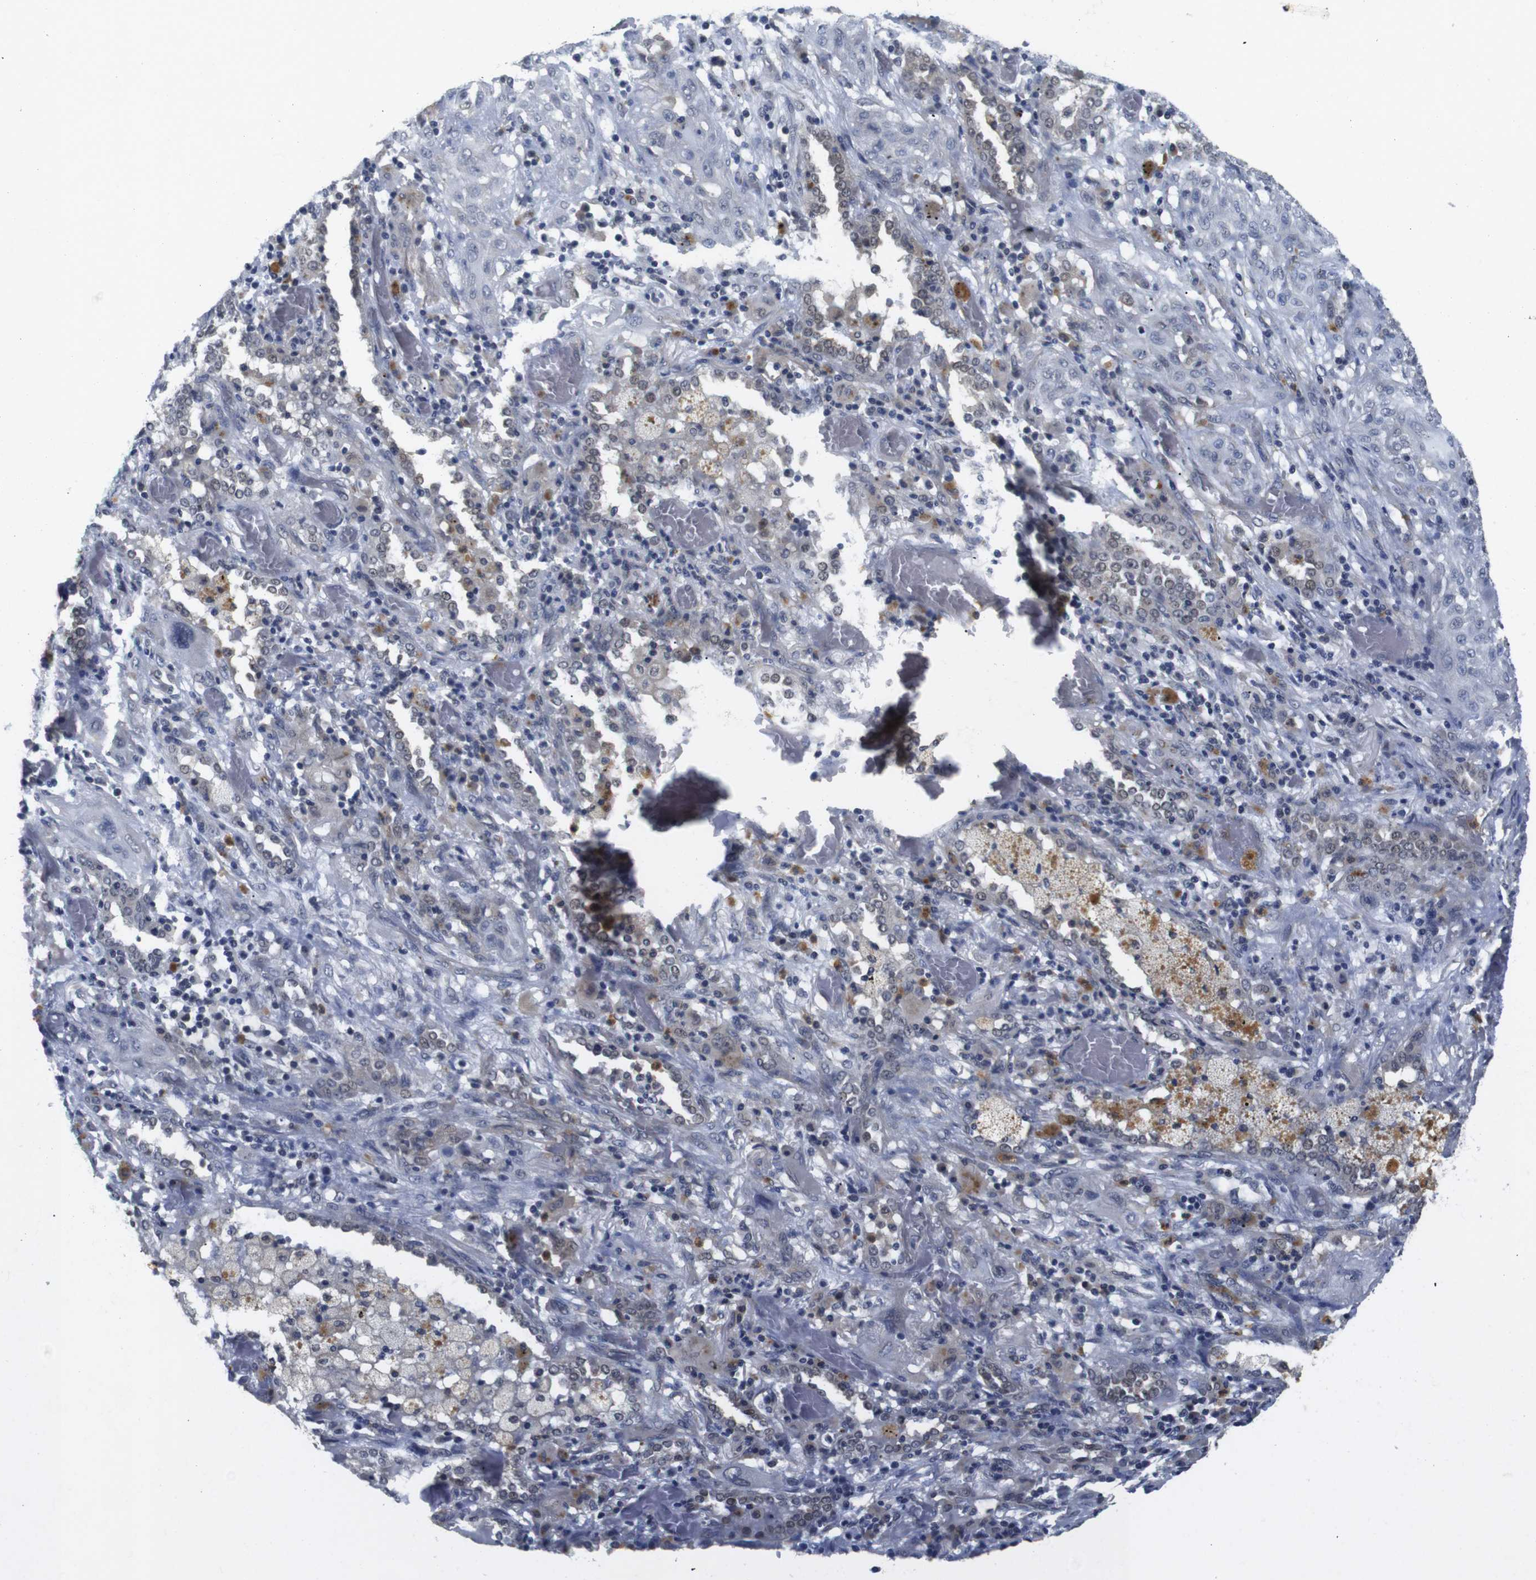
{"staining": {"intensity": "weak", "quantity": "<25%", "location": "nuclear"}, "tissue": "lung cancer", "cell_type": "Tumor cells", "image_type": "cancer", "snomed": [{"axis": "morphology", "description": "Squamous cell carcinoma, NOS"}, {"axis": "topography", "description": "Lung"}], "caption": "Lung squamous cell carcinoma was stained to show a protein in brown. There is no significant expression in tumor cells.", "gene": "FNTA", "patient": {"sex": "female", "age": 47}}